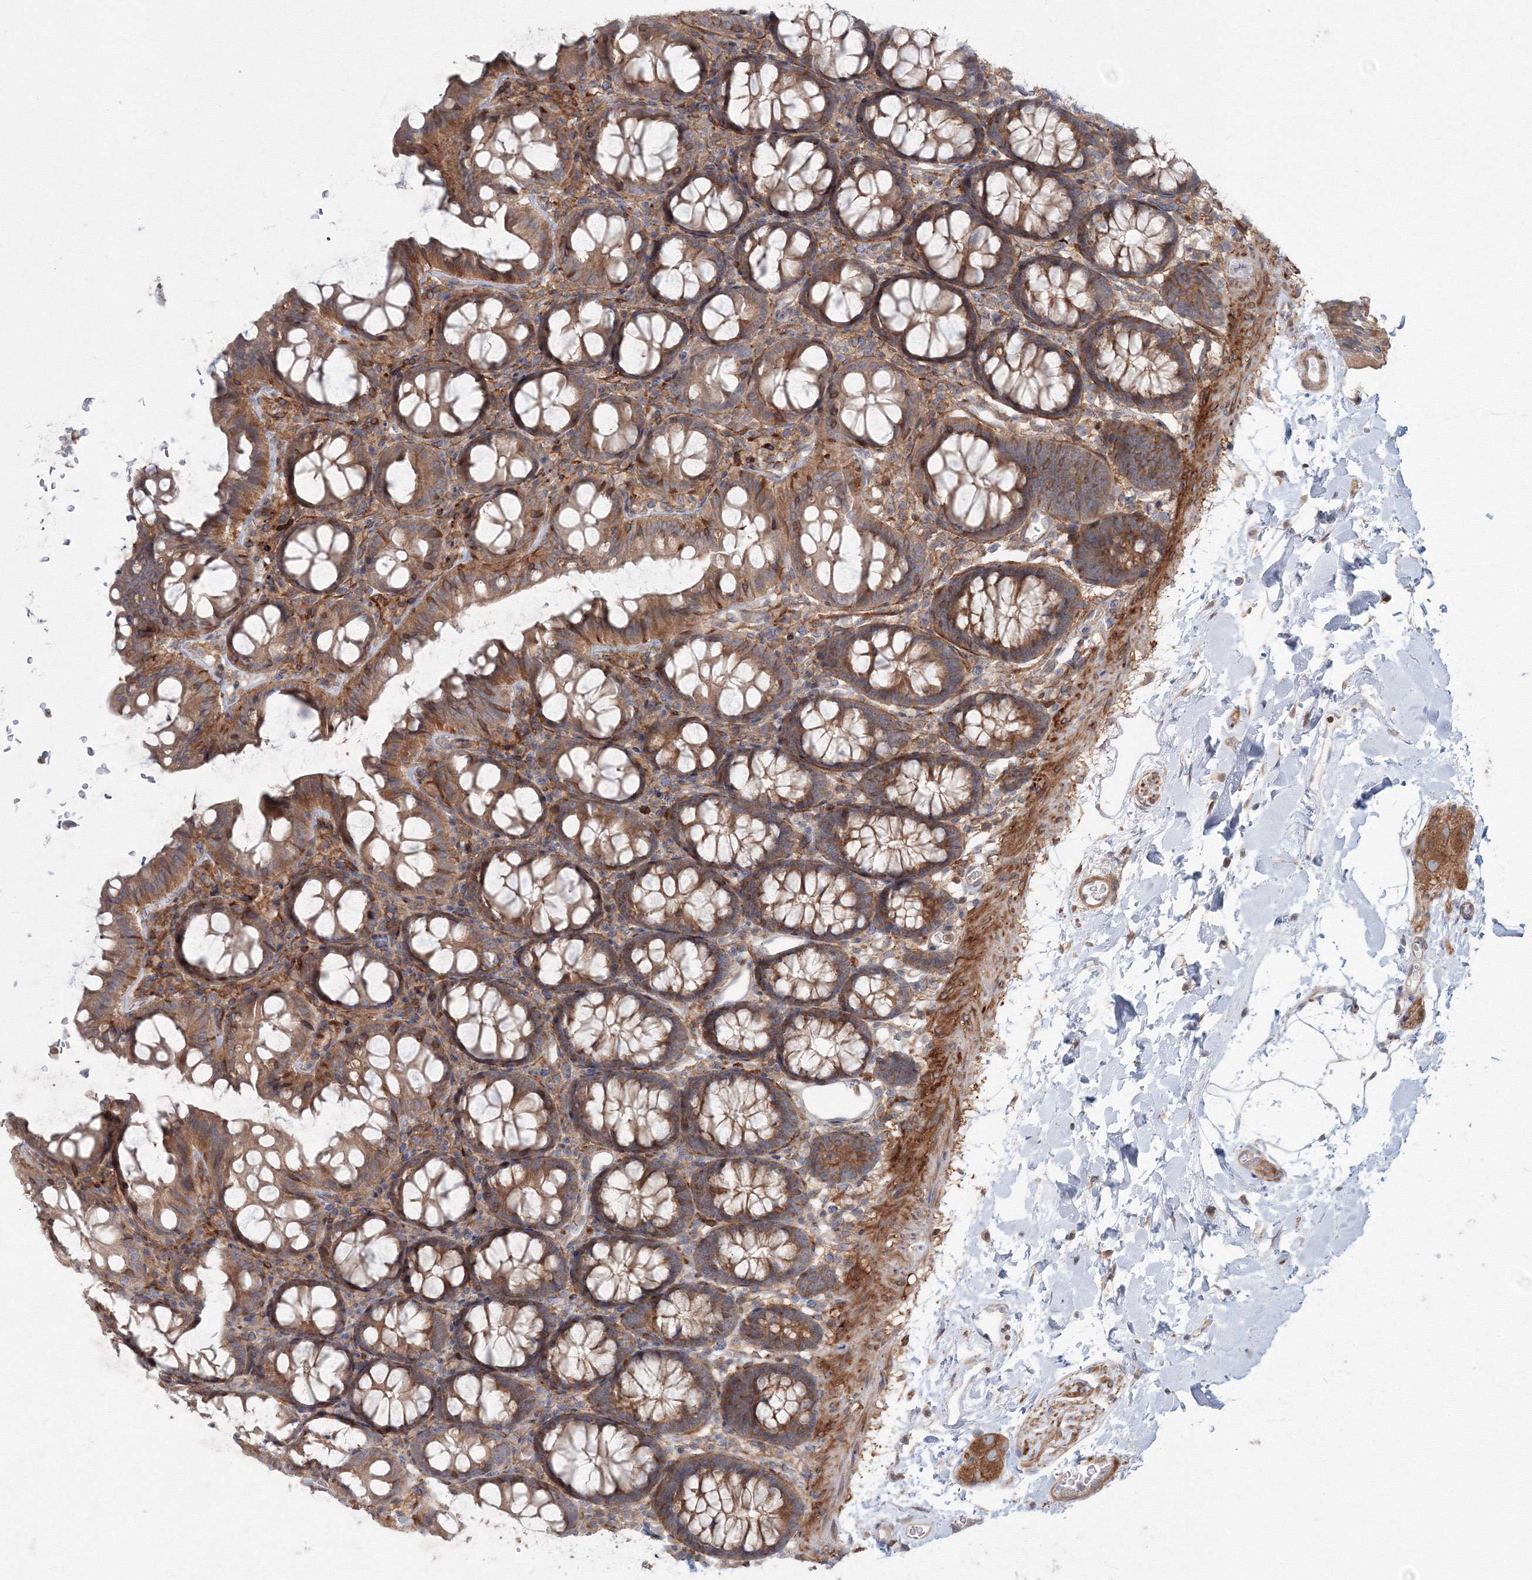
{"staining": {"intensity": "moderate", "quantity": ">75%", "location": "cytoplasmic/membranous"}, "tissue": "colon", "cell_type": "Endothelial cells", "image_type": "normal", "snomed": [{"axis": "morphology", "description": "Normal tissue, NOS"}, {"axis": "topography", "description": "Colon"}], "caption": "Immunohistochemistry (IHC) of benign colon shows medium levels of moderate cytoplasmic/membranous positivity in about >75% of endothelial cells. (DAB IHC, brown staining for protein, blue staining for nuclei).", "gene": "SH3PXD2A", "patient": {"sex": "male", "age": 75}}